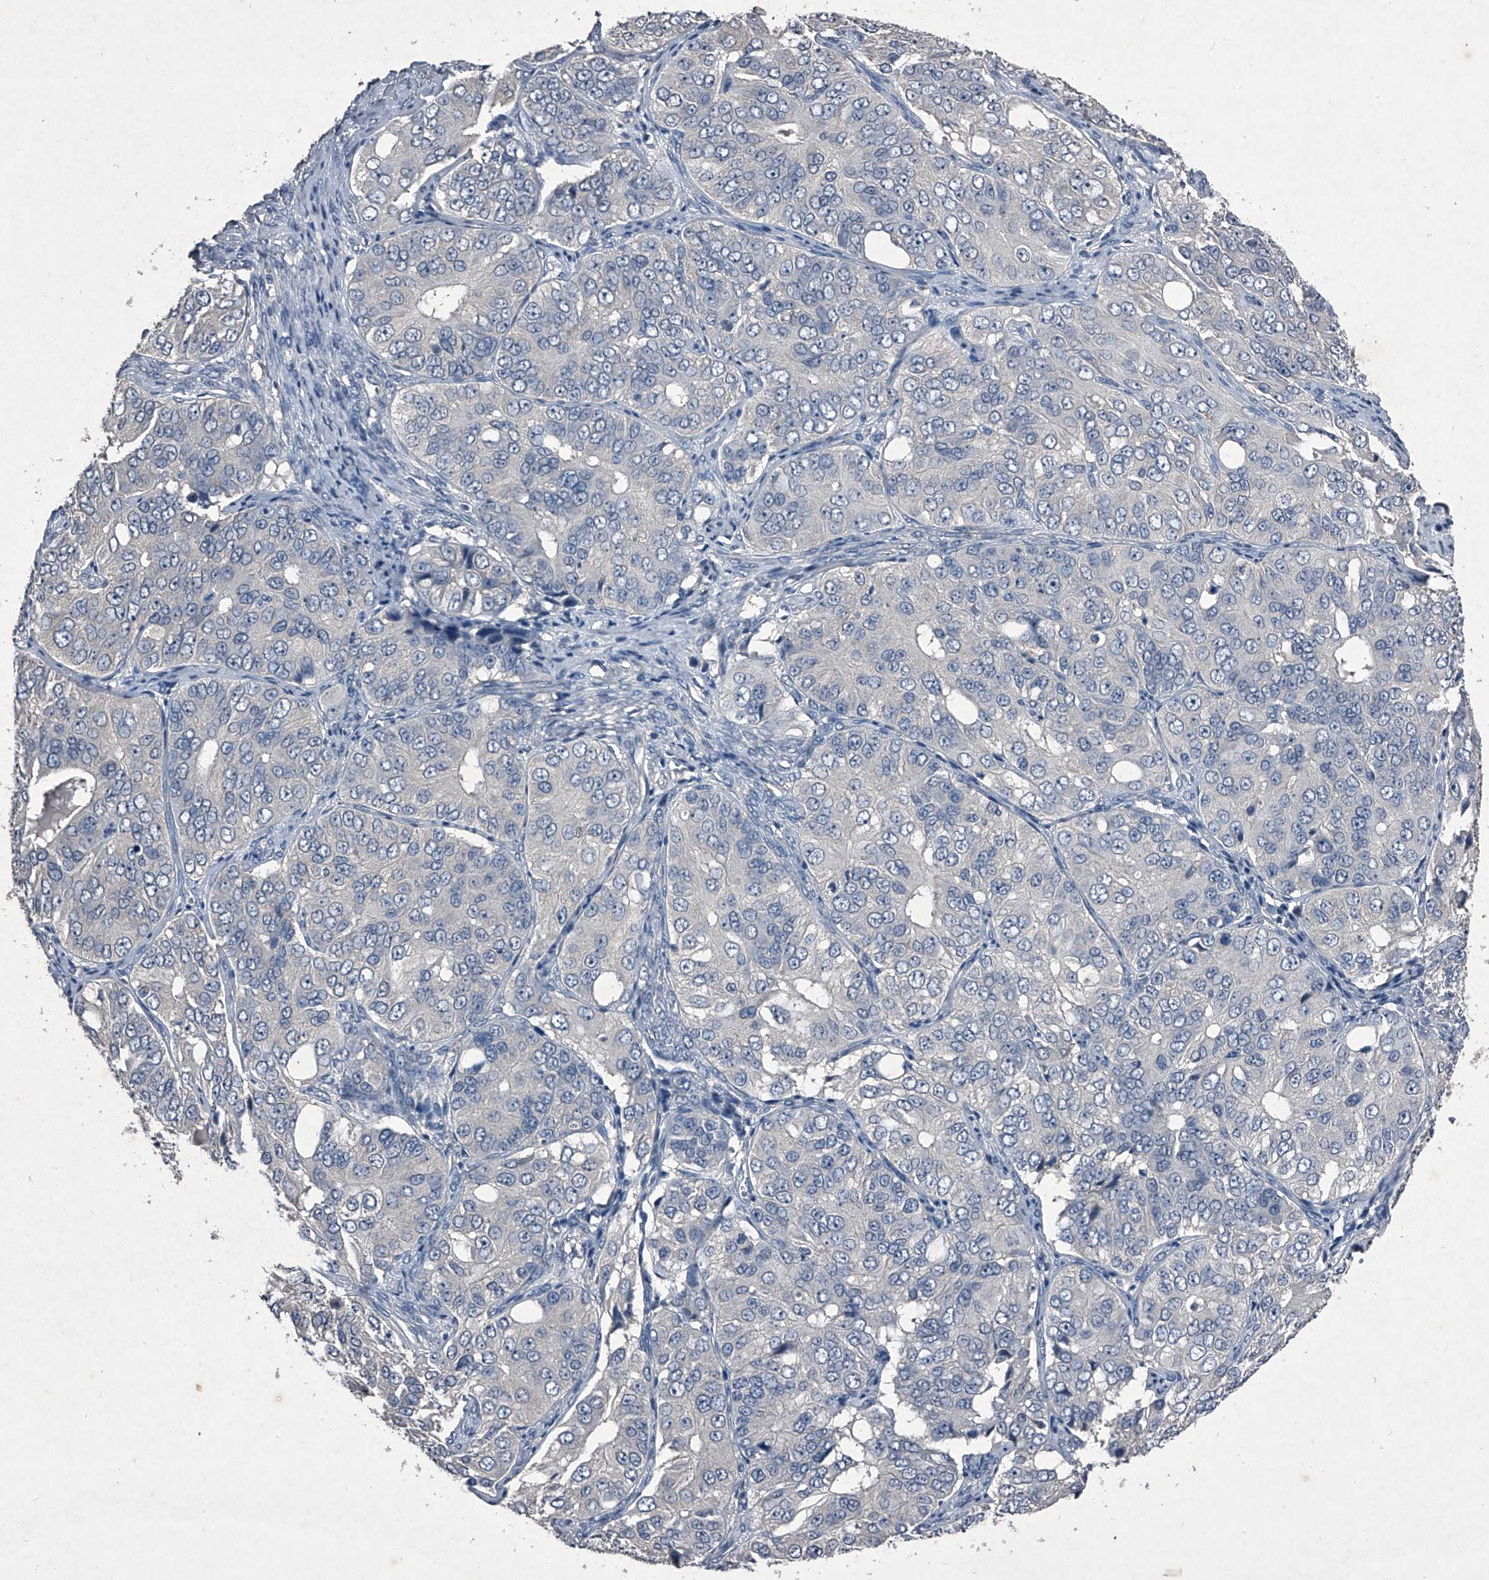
{"staining": {"intensity": "negative", "quantity": "none", "location": "none"}, "tissue": "ovarian cancer", "cell_type": "Tumor cells", "image_type": "cancer", "snomed": [{"axis": "morphology", "description": "Carcinoma, endometroid"}, {"axis": "topography", "description": "Ovary"}], "caption": "Immunohistochemistry histopathology image of human ovarian endometroid carcinoma stained for a protein (brown), which exhibits no positivity in tumor cells. Brightfield microscopy of immunohistochemistry (IHC) stained with DAB (3,3'-diaminobenzidine) (brown) and hematoxylin (blue), captured at high magnification.", "gene": "MAPKAP1", "patient": {"sex": "female", "age": 51}}